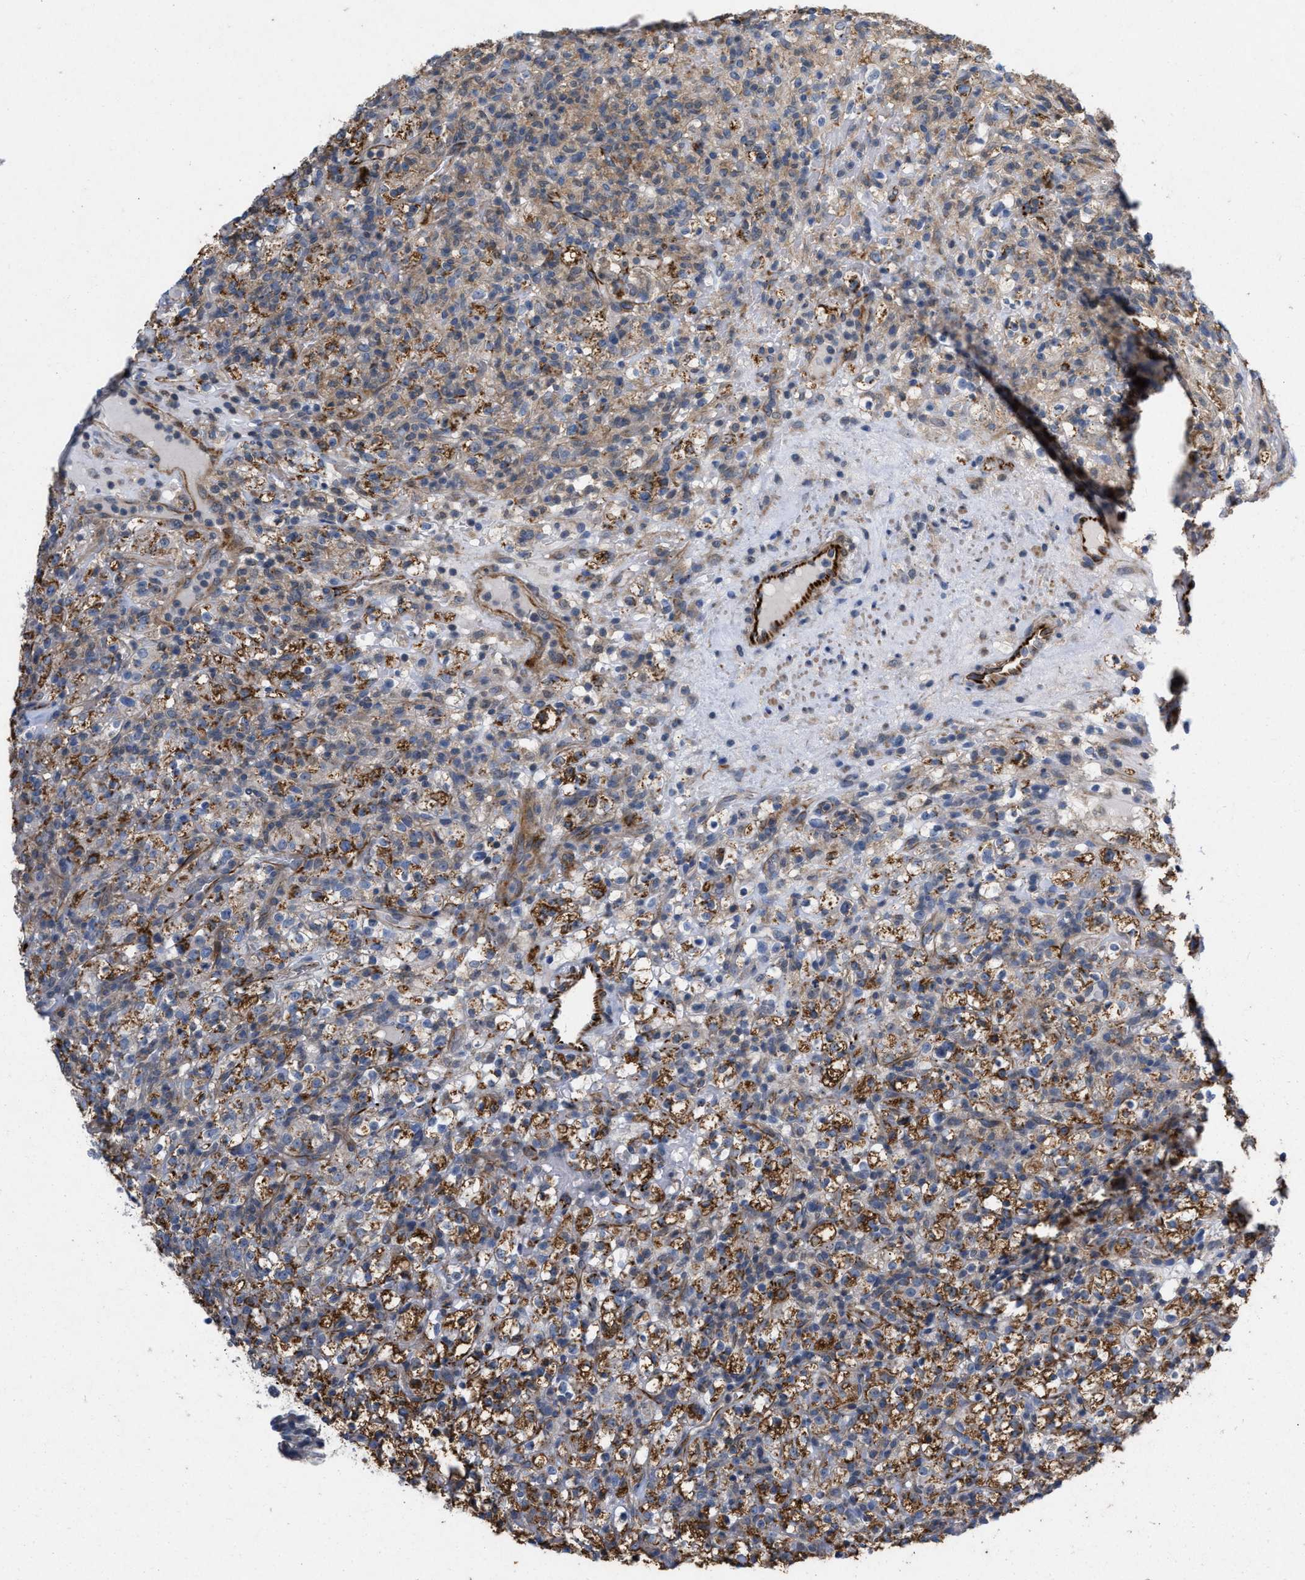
{"staining": {"intensity": "strong", "quantity": ">75%", "location": "cytoplasmic/membranous"}, "tissue": "renal cancer", "cell_type": "Tumor cells", "image_type": "cancer", "snomed": [{"axis": "morphology", "description": "Normal tissue, NOS"}, {"axis": "morphology", "description": "Adenocarcinoma, NOS"}, {"axis": "topography", "description": "Kidney"}], "caption": "Immunohistochemical staining of renal cancer shows high levels of strong cytoplasmic/membranous staining in approximately >75% of tumor cells.", "gene": "TMEM131", "patient": {"sex": "female", "age": 72}}